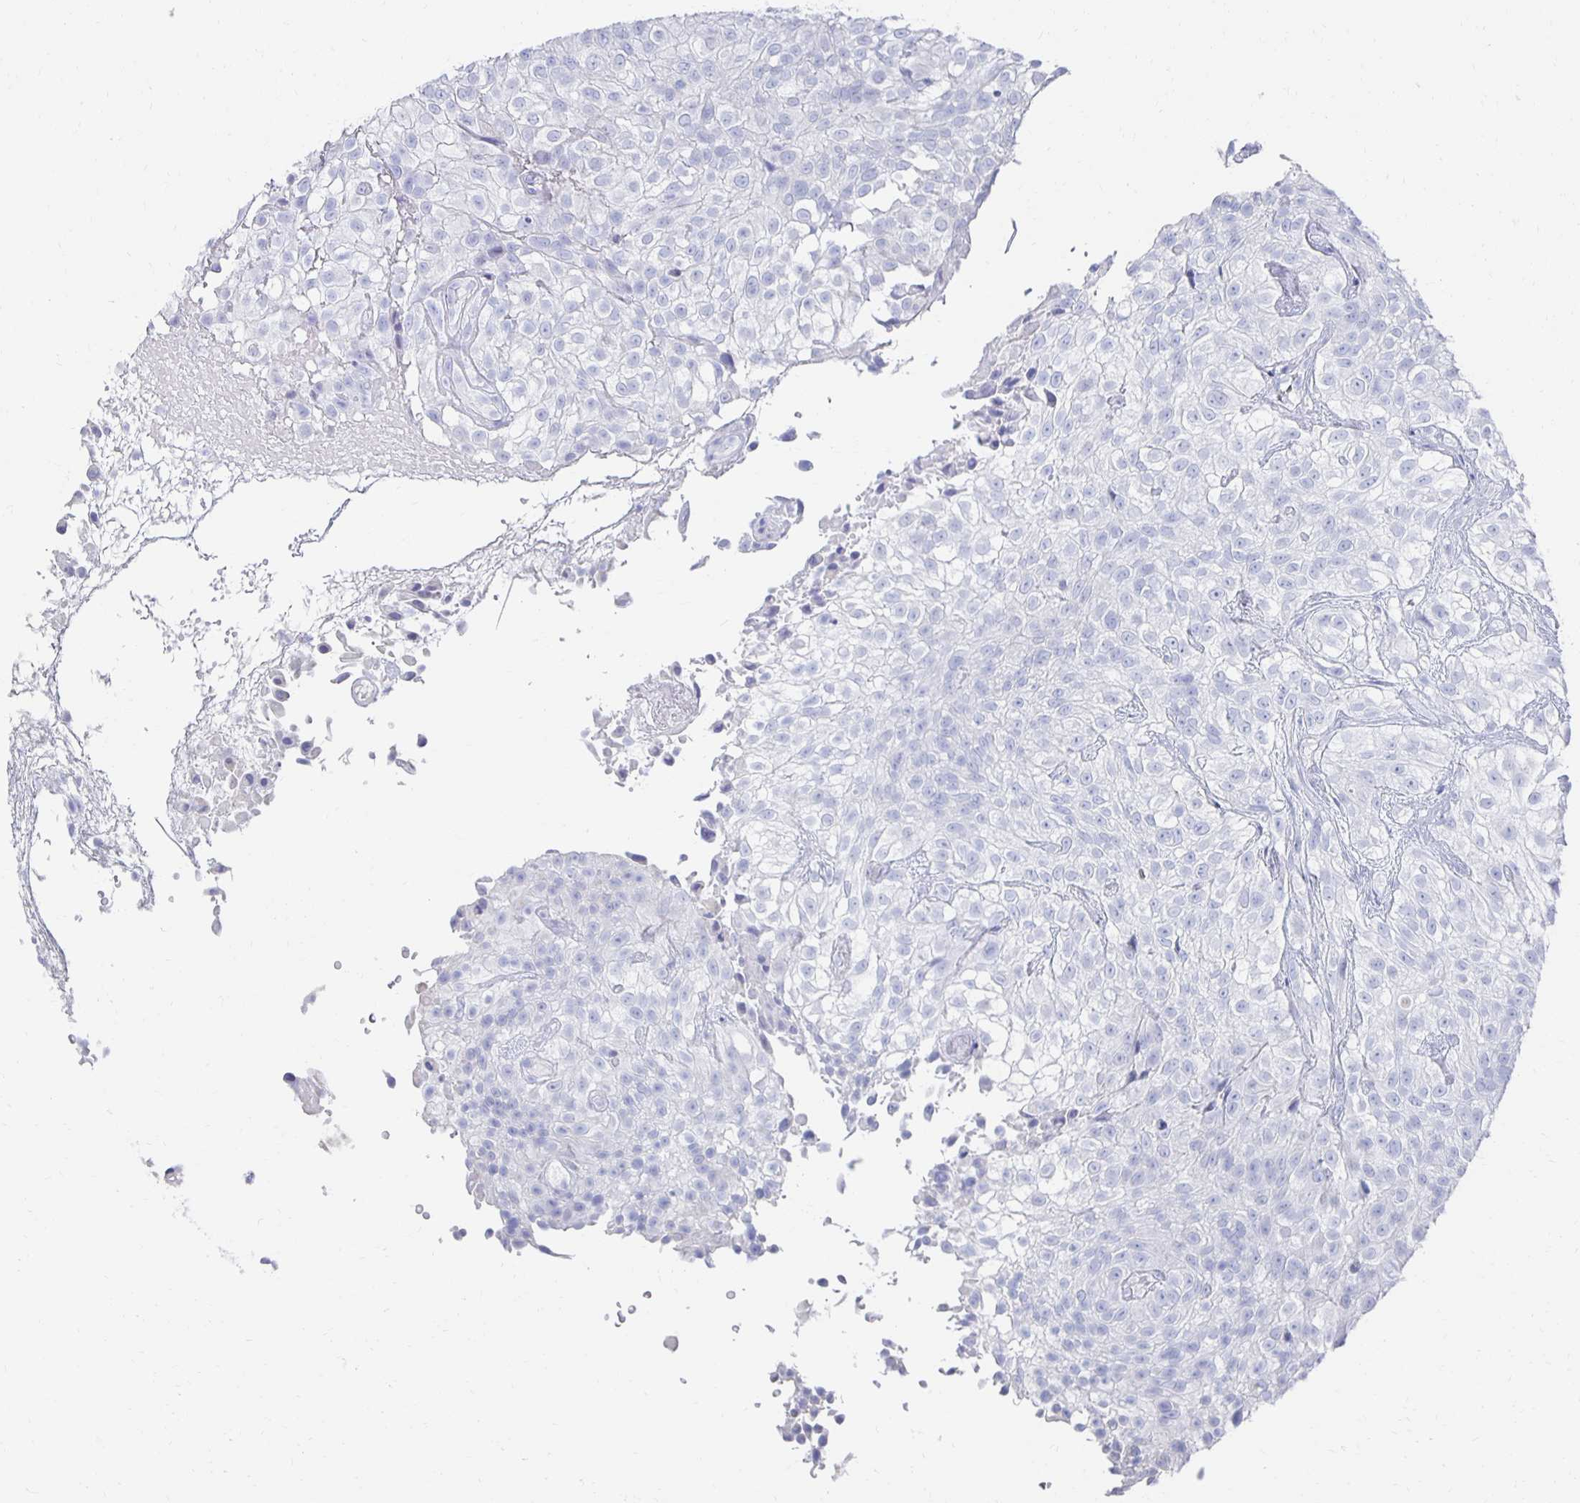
{"staining": {"intensity": "negative", "quantity": "none", "location": "none"}, "tissue": "urothelial cancer", "cell_type": "Tumor cells", "image_type": "cancer", "snomed": [{"axis": "morphology", "description": "Urothelial carcinoma, High grade"}, {"axis": "topography", "description": "Urinary bladder"}], "caption": "IHC of urothelial cancer shows no staining in tumor cells.", "gene": "PRDM7", "patient": {"sex": "male", "age": 56}}